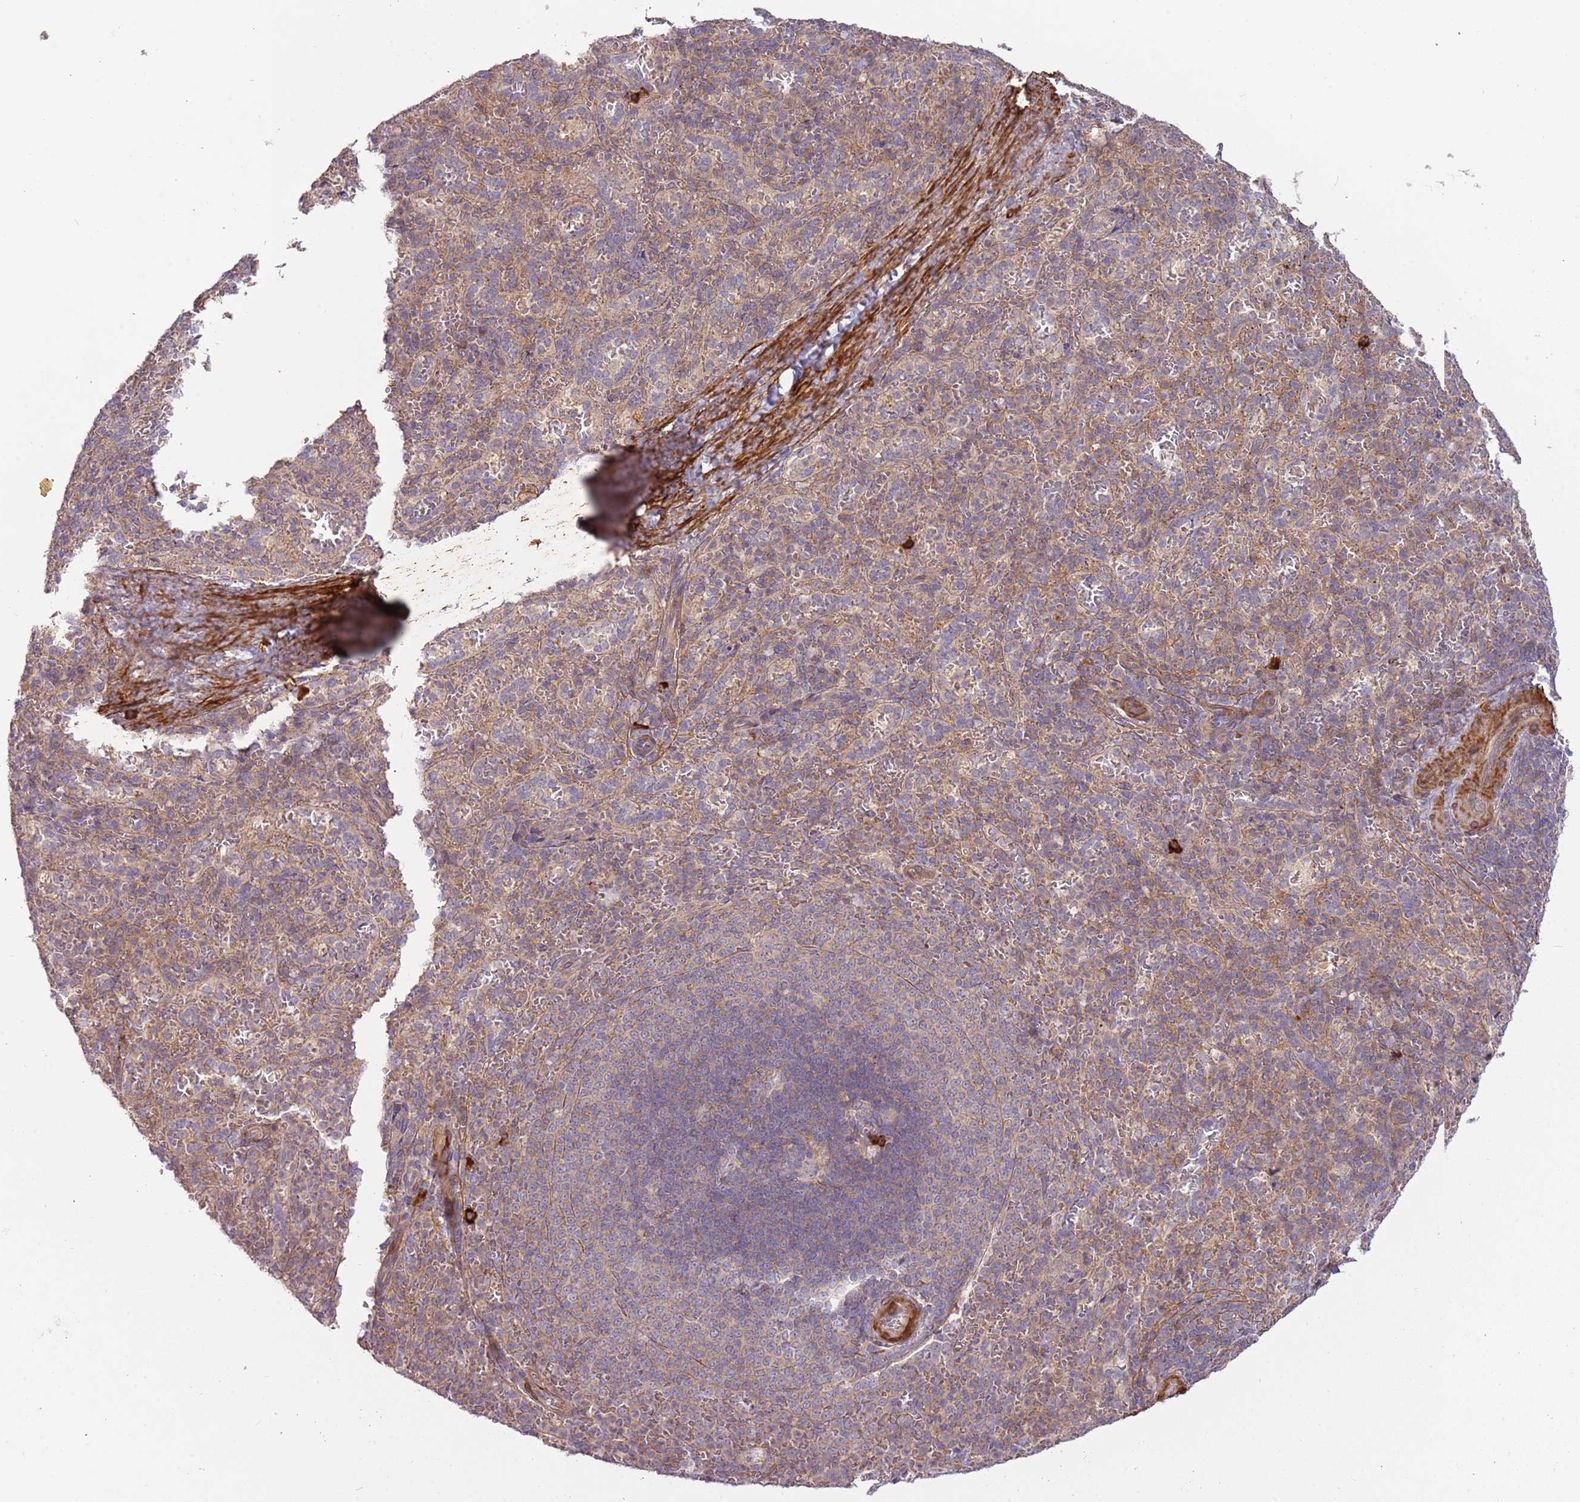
{"staining": {"intensity": "weak", "quantity": "<25%", "location": "cytoplasmic/membranous"}, "tissue": "spleen", "cell_type": "Cells in red pulp", "image_type": "normal", "snomed": [{"axis": "morphology", "description": "Normal tissue, NOS"}, {"axis": "topography", "description": "Spleen"}], "caption": "IHC photomicrograph of benign spleen: human spleen stained with DAB (3,3'-diaminobenzidine) shows no significant protein staining in cells in red pulp. The staining was performed using DAB to visualize the protein expression in brown, while the nuclei were stained in blue with hematoxylin (Magnification: 20x).", "gene": "RNF128", "patient": {"sex": "female", "age": 21}}